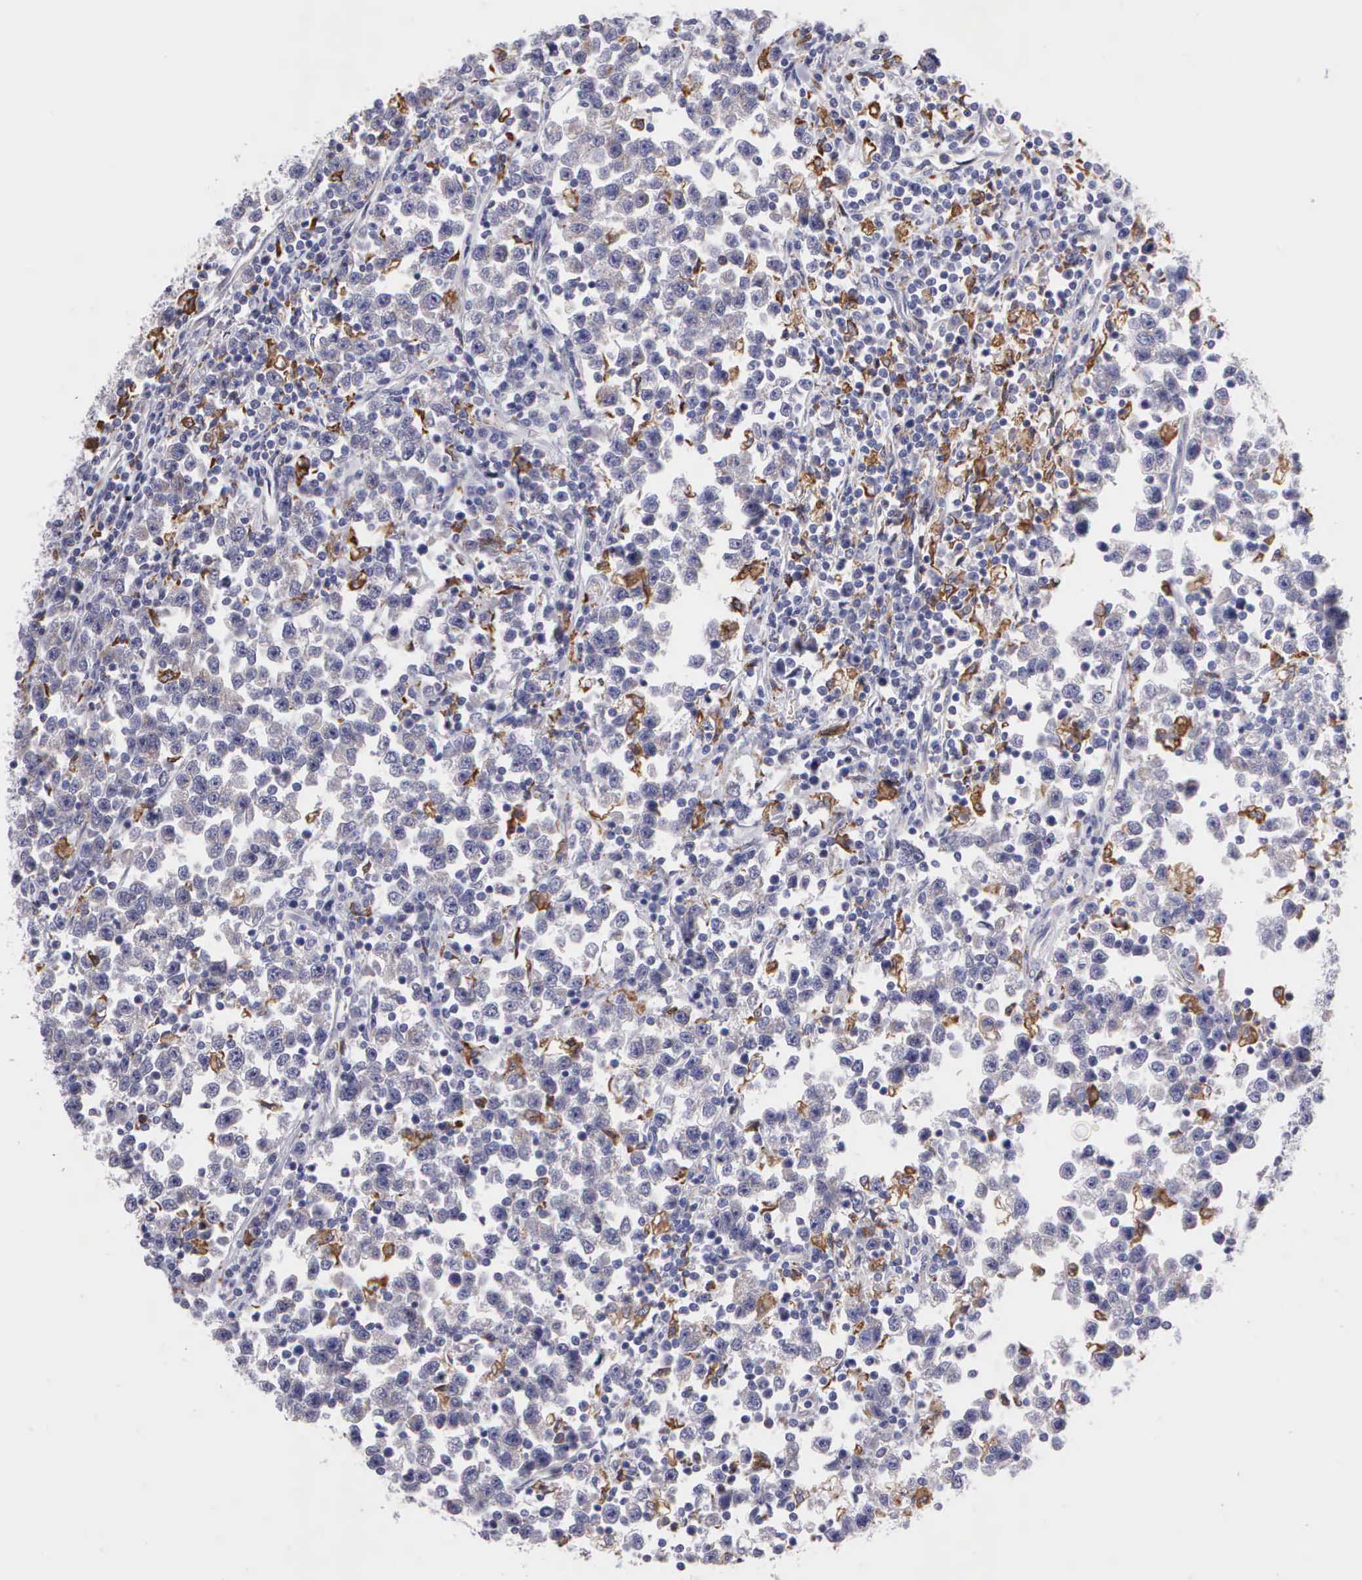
{"staining": {"intensity": "negative", "quantity": "none", "location": "none"}, "tissue": "testis cancer", "cell_type": "Tumor cells", "image_type": "cancer", "snomed": [{"axis": "morphology", "description": "Seminoma, NOS"}, {"axis": "topography", "description": "Testis"}], "caption": "Immunohistochemical staining of testis cancer (seminoma) reveals no significant expression in tumor cells.", "gene": "TYRP1", "patient": {"sex": "male", "age": 43}}